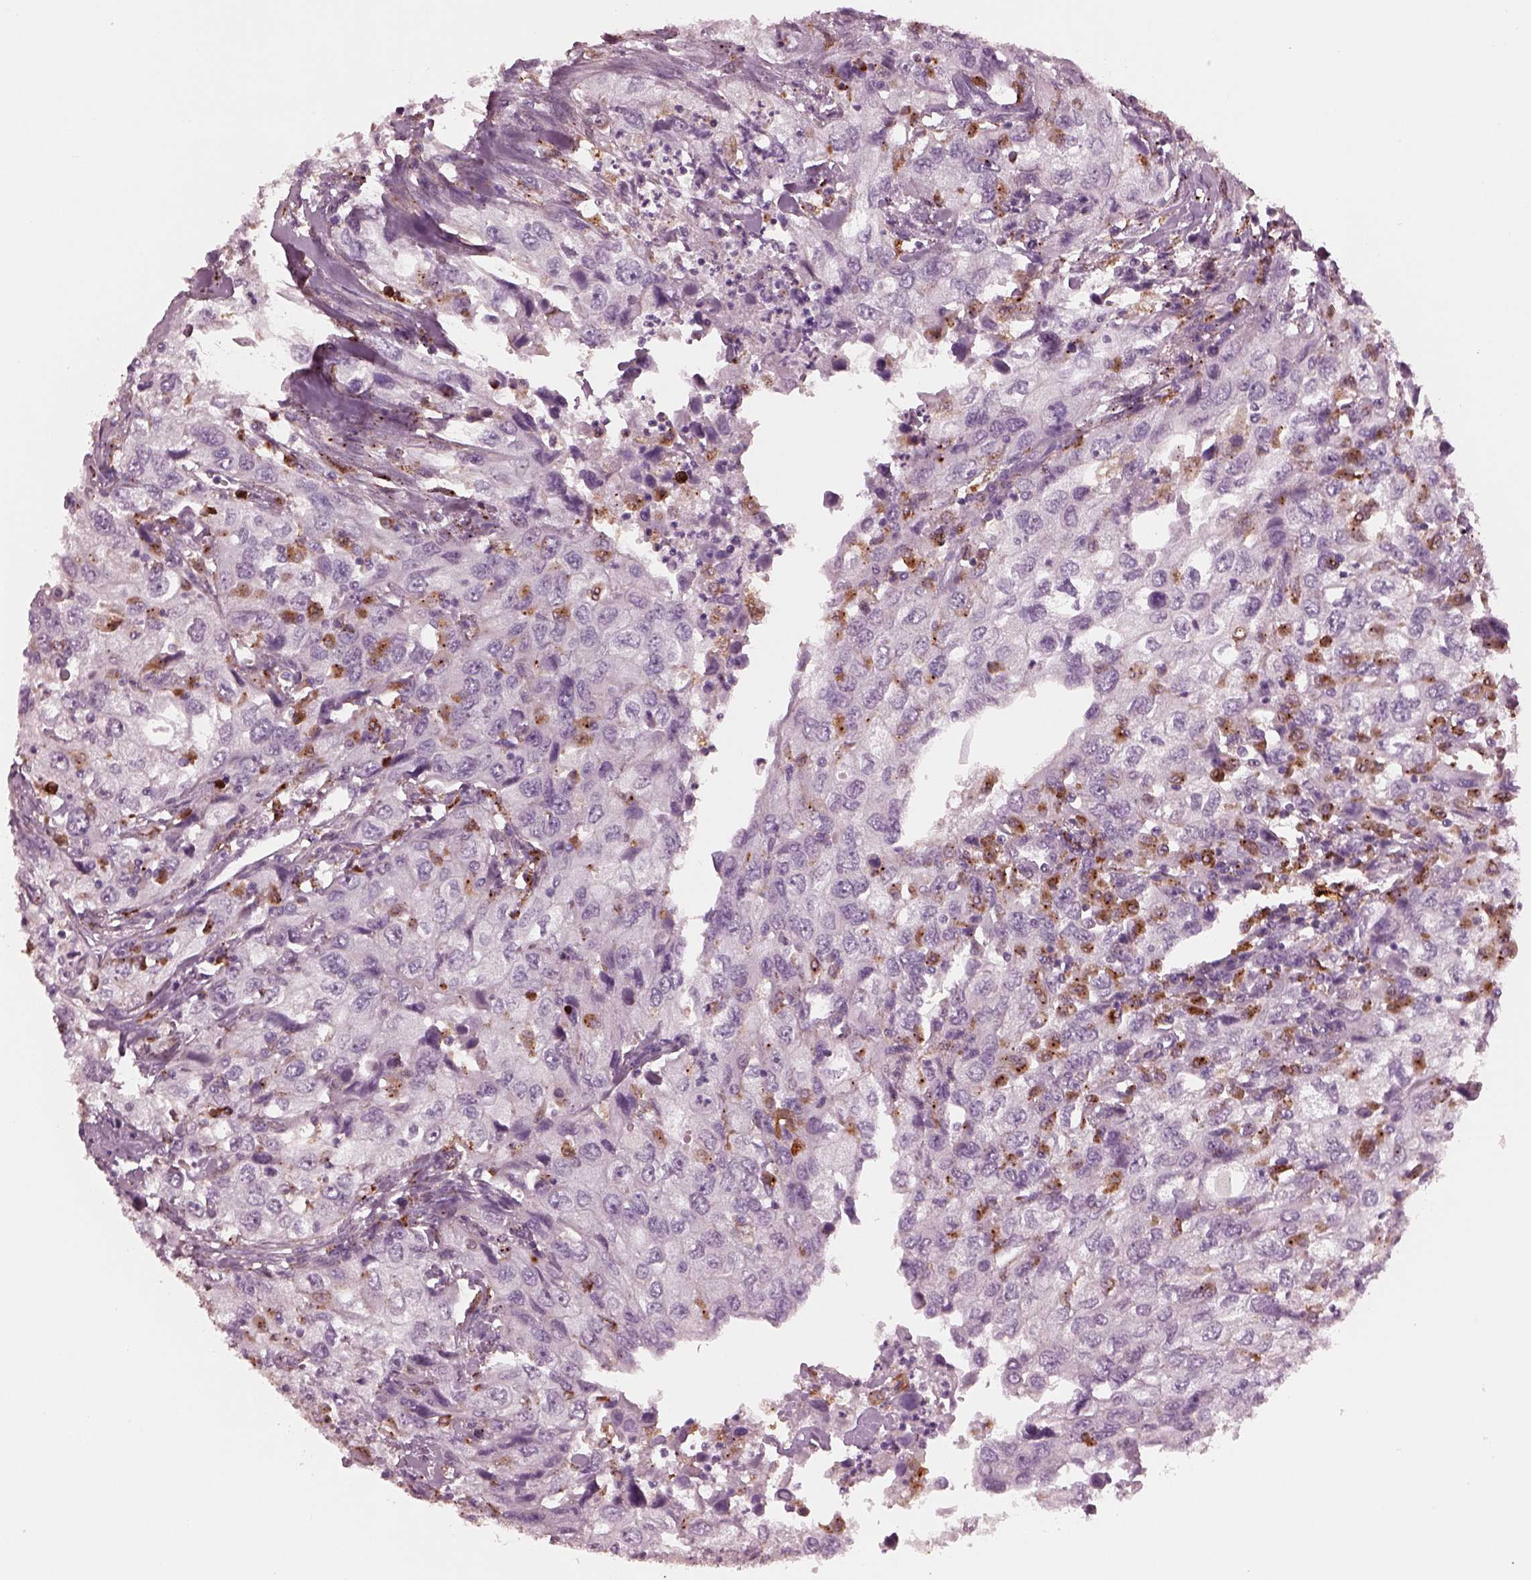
{"staining": {"intensity": "moderate", "quantity": "<25%", "location": "cytoplasmic/membranous"}, "tissue": "urothelial cancer", "cell_type": "Tumor cells", "image_type": "cancer", "snomed": [{"axis": "morphology", "description": "Urothelial carcinoma, High grade"}, {"axis": "topography", "description": "Urinary bladder"}], "caption": "Immunohistochemistry of urothelial cancer demonstrates low levels of moderate cytoplasmic/membranous expression in approximately <25% of tumor cells.", "gene": "SLAMF8", "patient": {"sex": "male", "age": 76}}